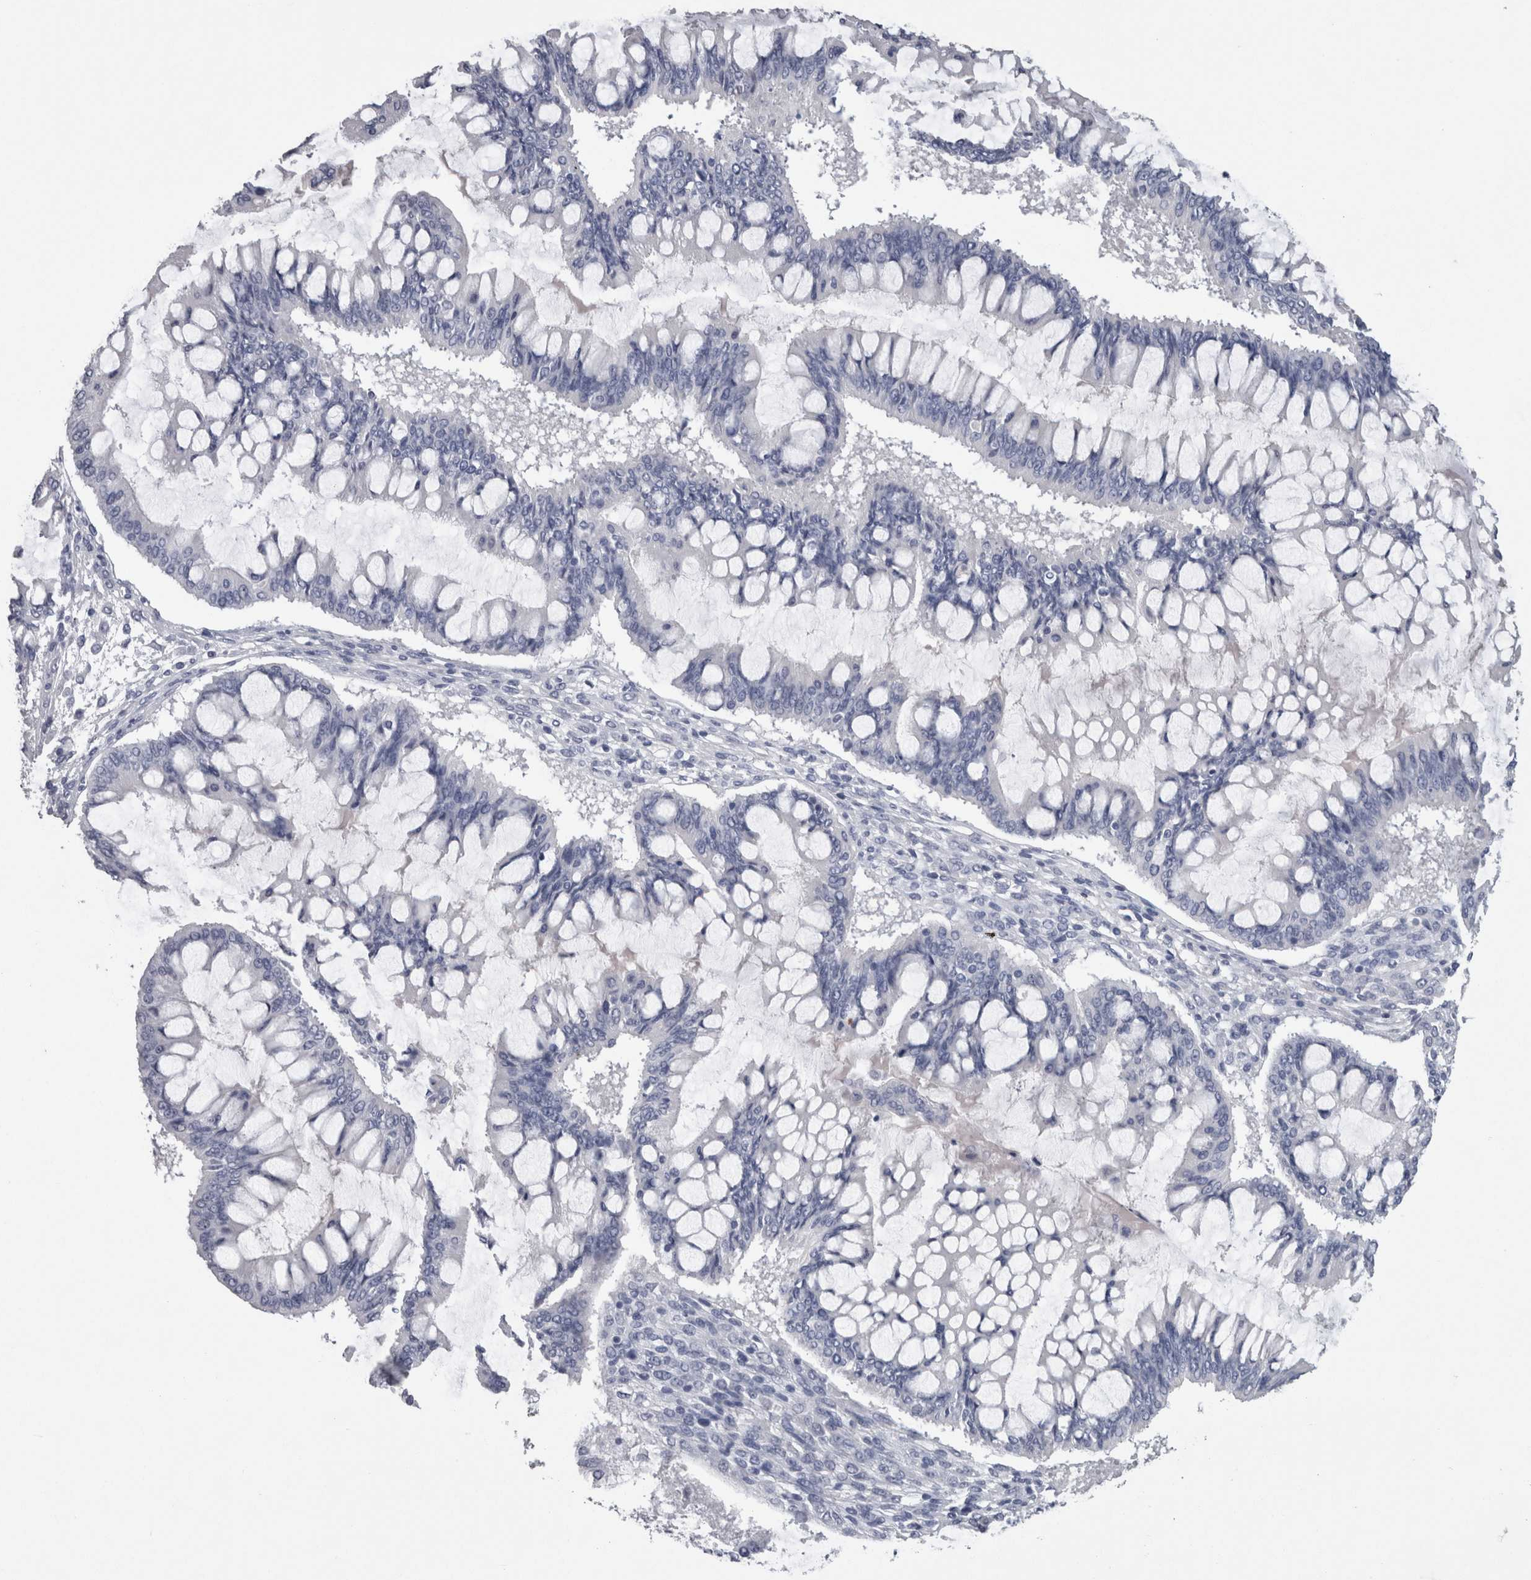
{"staining": {"intensity": "negative", "quantity": "none", "location": "none"}, "tissue": "ovarian cancer", "cell_type": "Tumor cells", "image_type": "cancer", "snomed": [{"axis": "morphology", "description": "Cystadenocarcinoma, mucinous, NOS"}, {"axis": "topography", "description": "Ovary"}], "caption": "Immunohistochemistry histopathology image of ovarian mucinous cystadenocarcinoma stained for a protein (brown), which shows no positivity in tumor cells.", "gene": "CA8", "patient": {"sex": "female", "age": 73}}